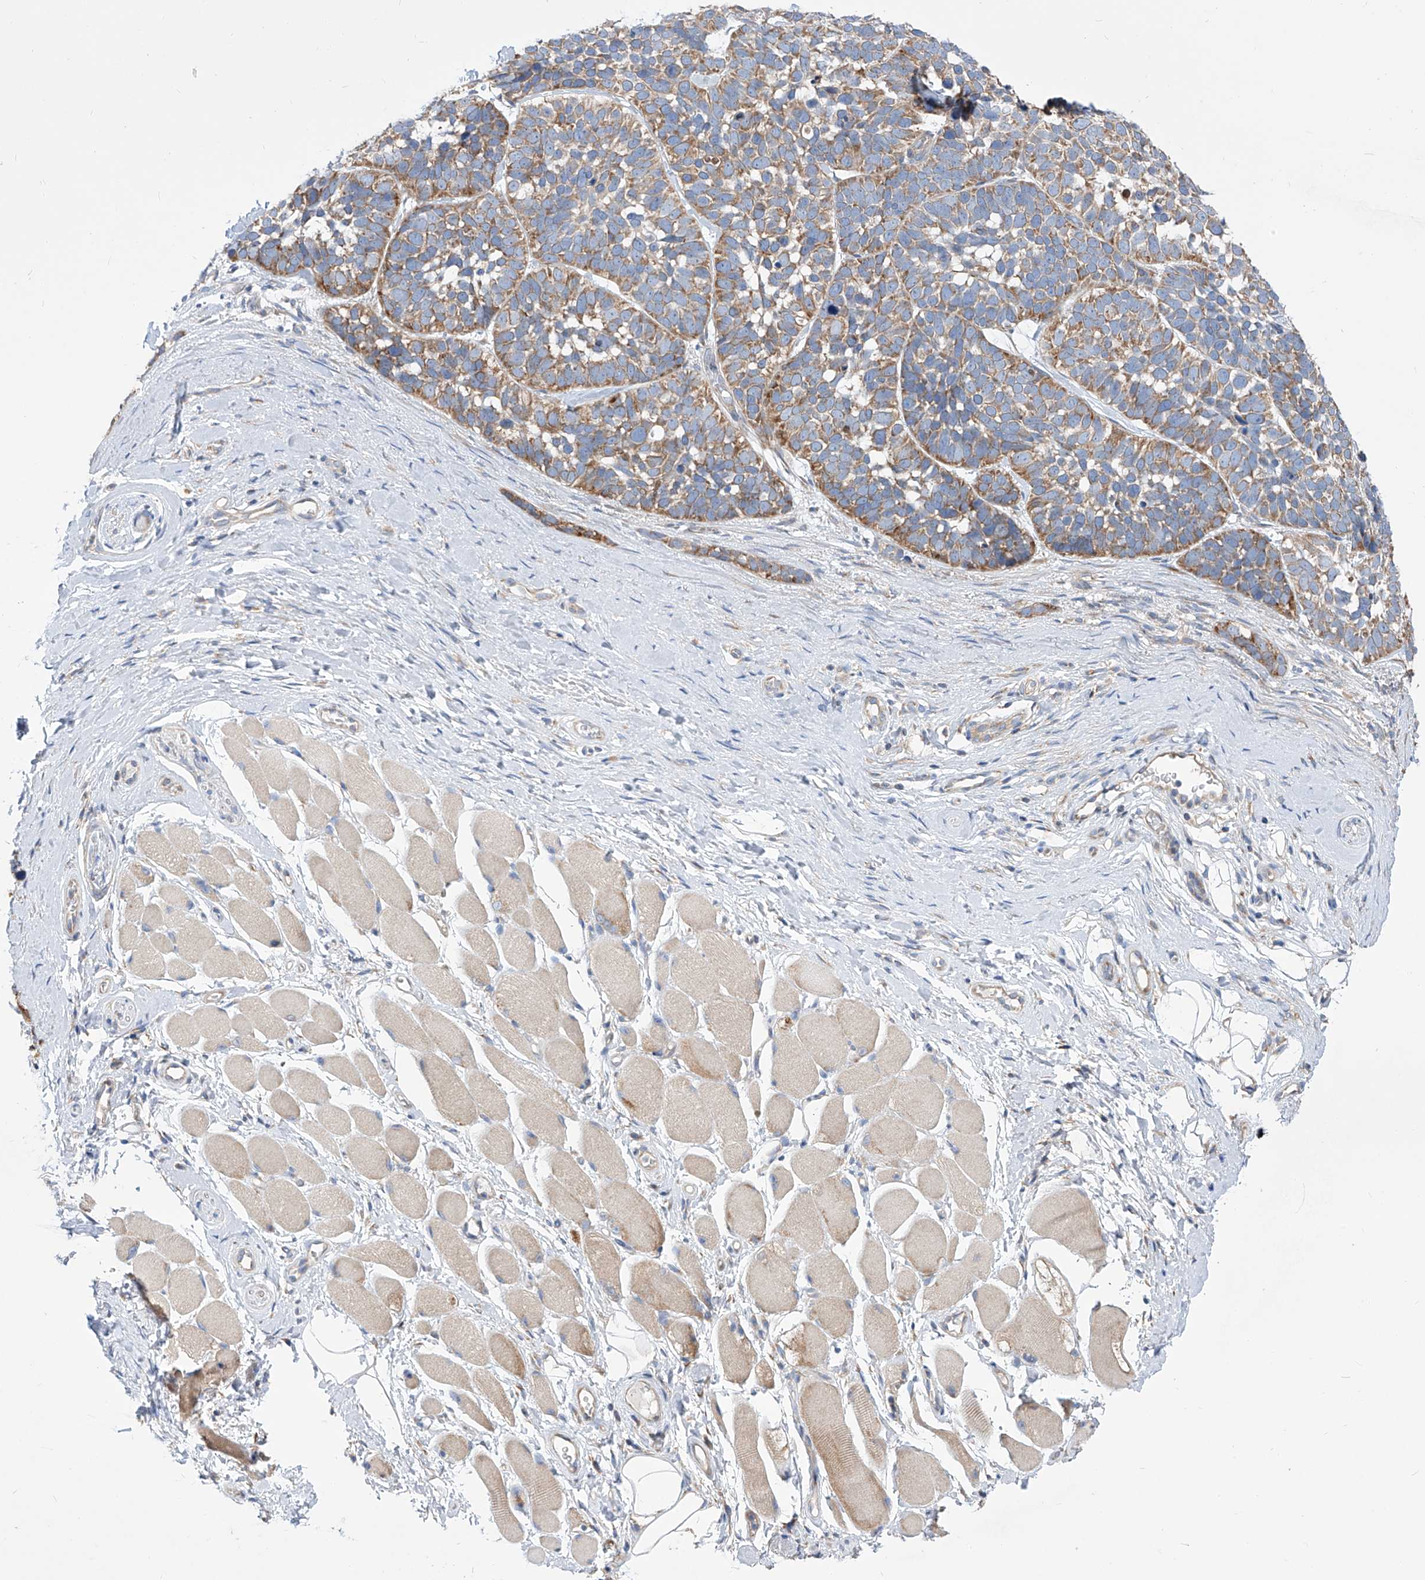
{"staining": {"intensity": "moderate", "quantity": ">75%", "location": "cytoplasmic/membranous"}, "tissue": "skin cancer", "cell_type": "Tumor cells", "image_type": "cancer", "snomed": [{"axis": "morphology", "description": "Basal cell carcinoma"}, {"axis": "topography", "description": "Skin"}], "caption": "DAB (3,3'-diaminobenzidine) immunohistochemical staining of human skin basal cell carcinoma reveals moderate cytoplasmic/membranous protein staining in approximately >75% of tumor cells.", "gene": "UFL1", "patient": {"sex": "male", "age": 62}}